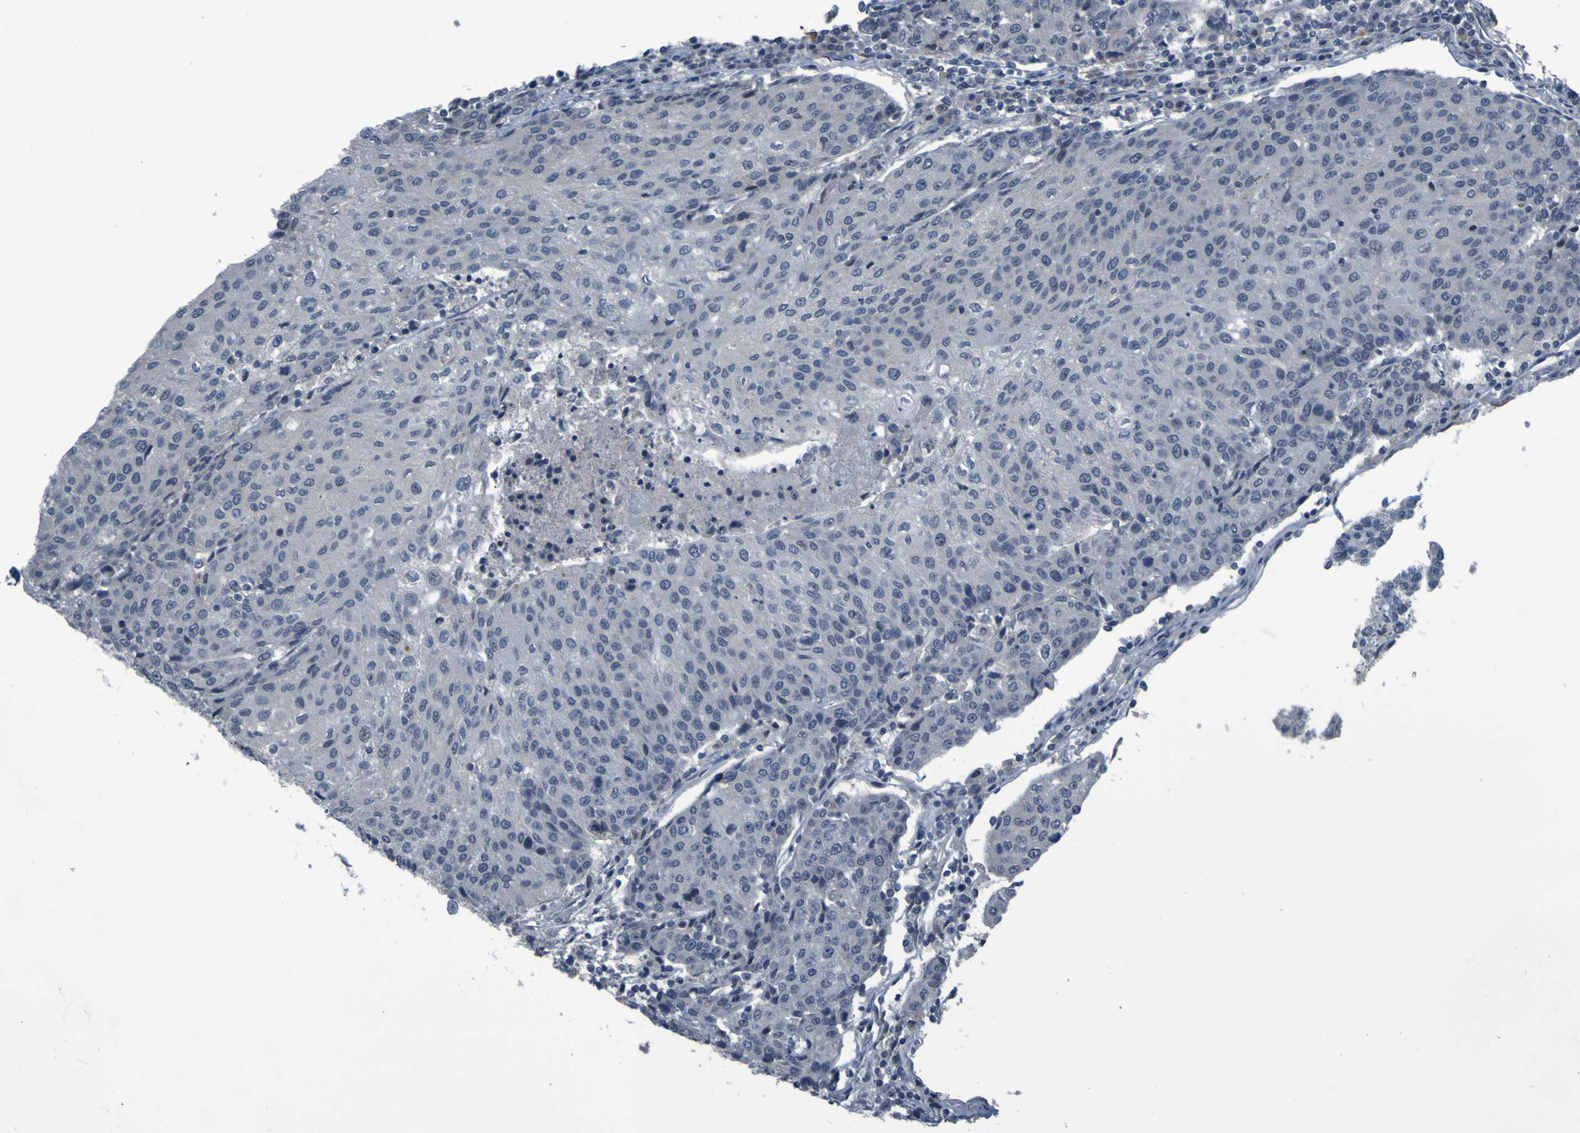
{"staining": {"intensity": "negative", "quantity": "none", "location": "none"}, "tissue": "urothelial cancer", "cell_type": "Tumor cells", "image_type": "cancer", "snomed": [{"axis": "morphology", "description": "Urothelial carcinoma, High grade"}, {"axis": "topography", "description": "Urinary bladder"}], "caption": "Immunohistochemistry of human high-grade urothelial carcinoma shows no expression in tumor cells.", "gene": "OSTM1", "patient": {"sex": "female", "age": 85}}